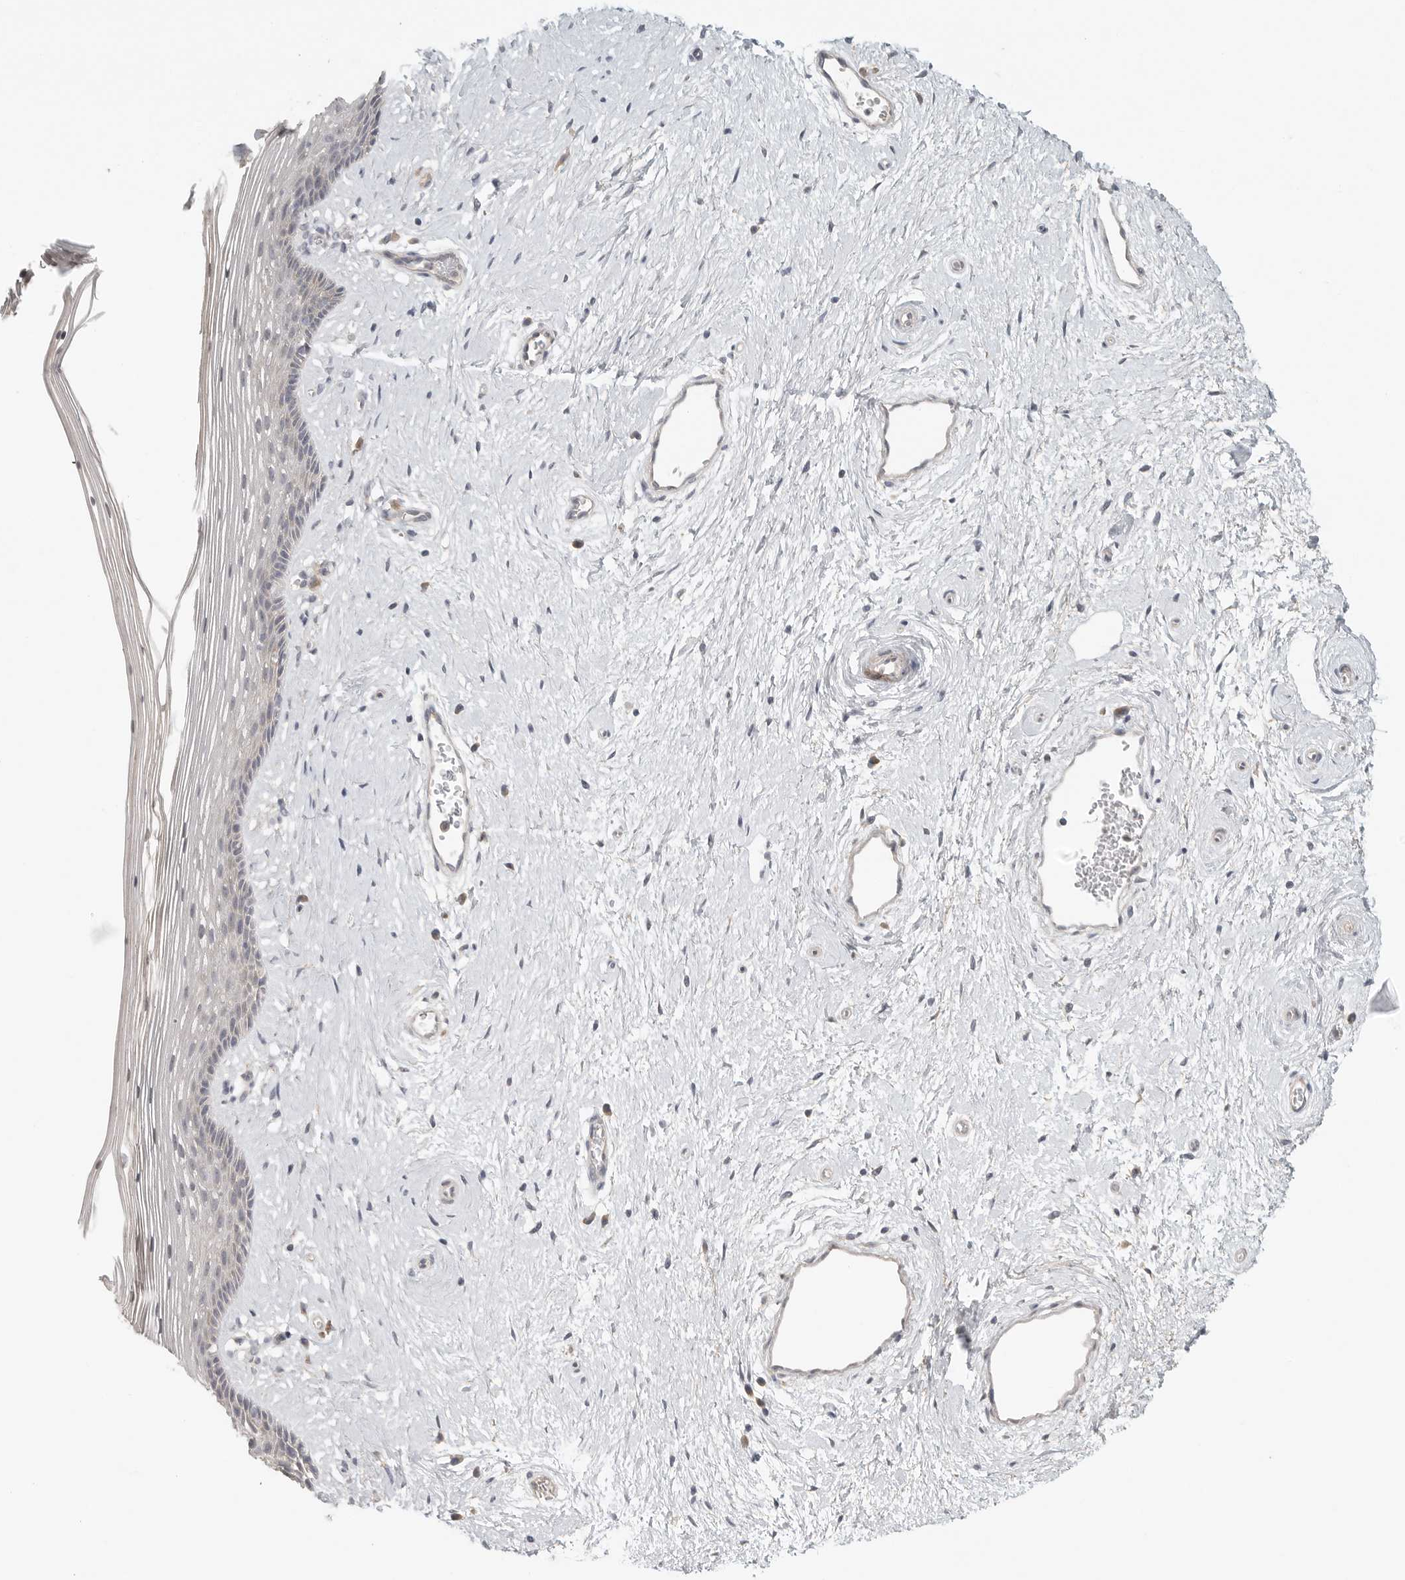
{"staining": {"intensity": "weak", "quantity": "<25%", "location": "cytoplasmic/membranous"}, "tissue": "vagina", "cell_type": "Squamous epithelial cells", "image_type": "normal", "snomed": [{"axis": "morphology", "description": "Normal tissue, NOS"}, {"axis": "topography", "description": "Vagina"}], "caption": "The immunohistochemistry (IHC) micrograph has no significant expression in squamous epithelial cells of vagina. (DAB immunohistochemistry with hematoxylin counter stain).", "gene": "HDAC6", "patient": {"sex": "female", "age": 46}}